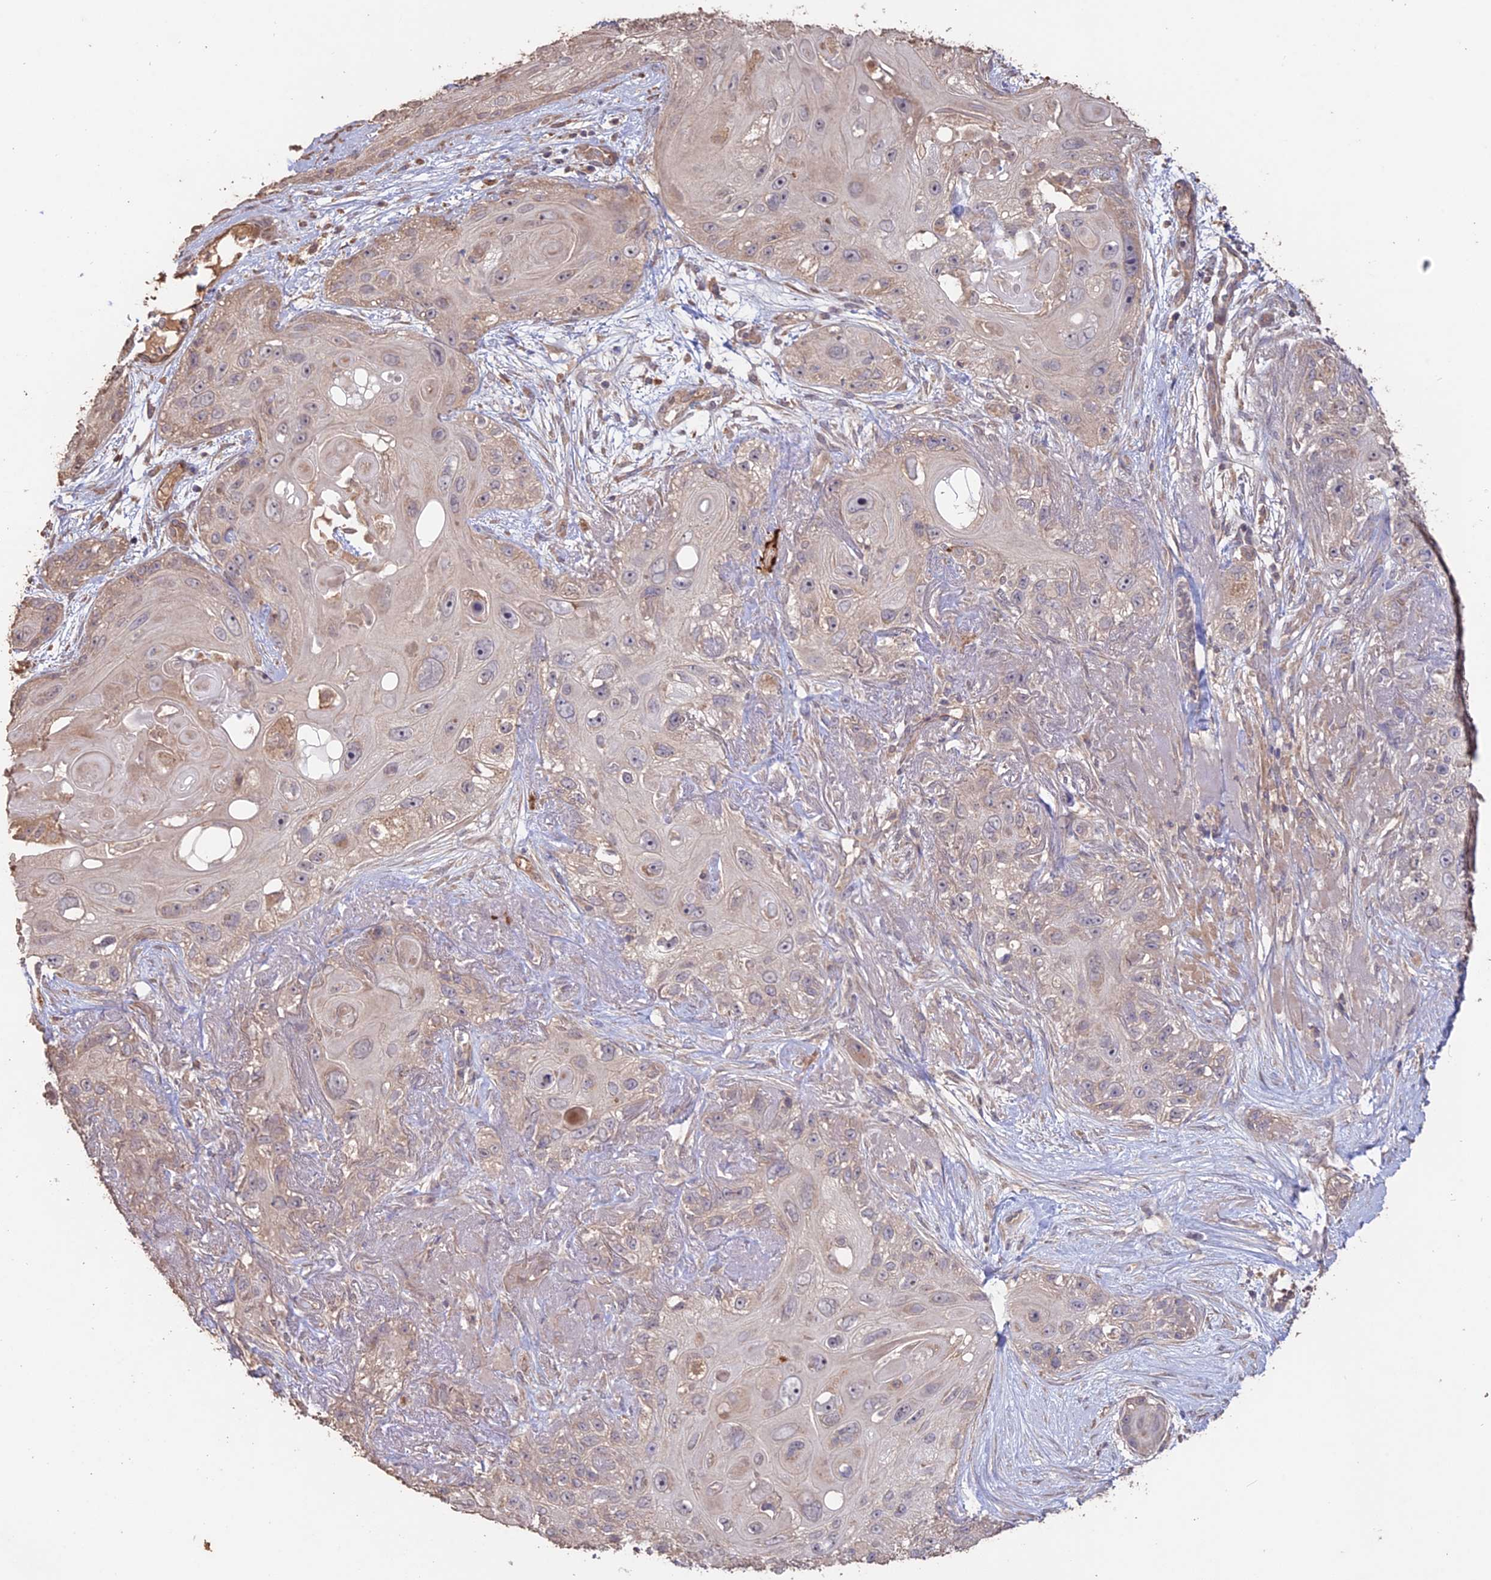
{"staining": {"intensity": "weak", "quantity": "<25%", "location": "cytoplasmic/membranous"}, "tissue": "skin cancer", "cell_type": "Tumor cells", "image_type": "cancer", "snomed": [{"axis": "morphology", "description": "Normal tissue, NOS"}, {"axis": "morphology", "description": "Squamous cell carcinoma, NOS"}, {"axis": "topography", "description": "Skin"}], "caption": "This image is of skin cancer (squamous cell carcinoma) stained with IHC to label a protein in brown with the nuclei are counter-stained blue. There is no expression in tumor cells.", "gene": "LAYN", "patient": {"sex": "male", "age": 72}}